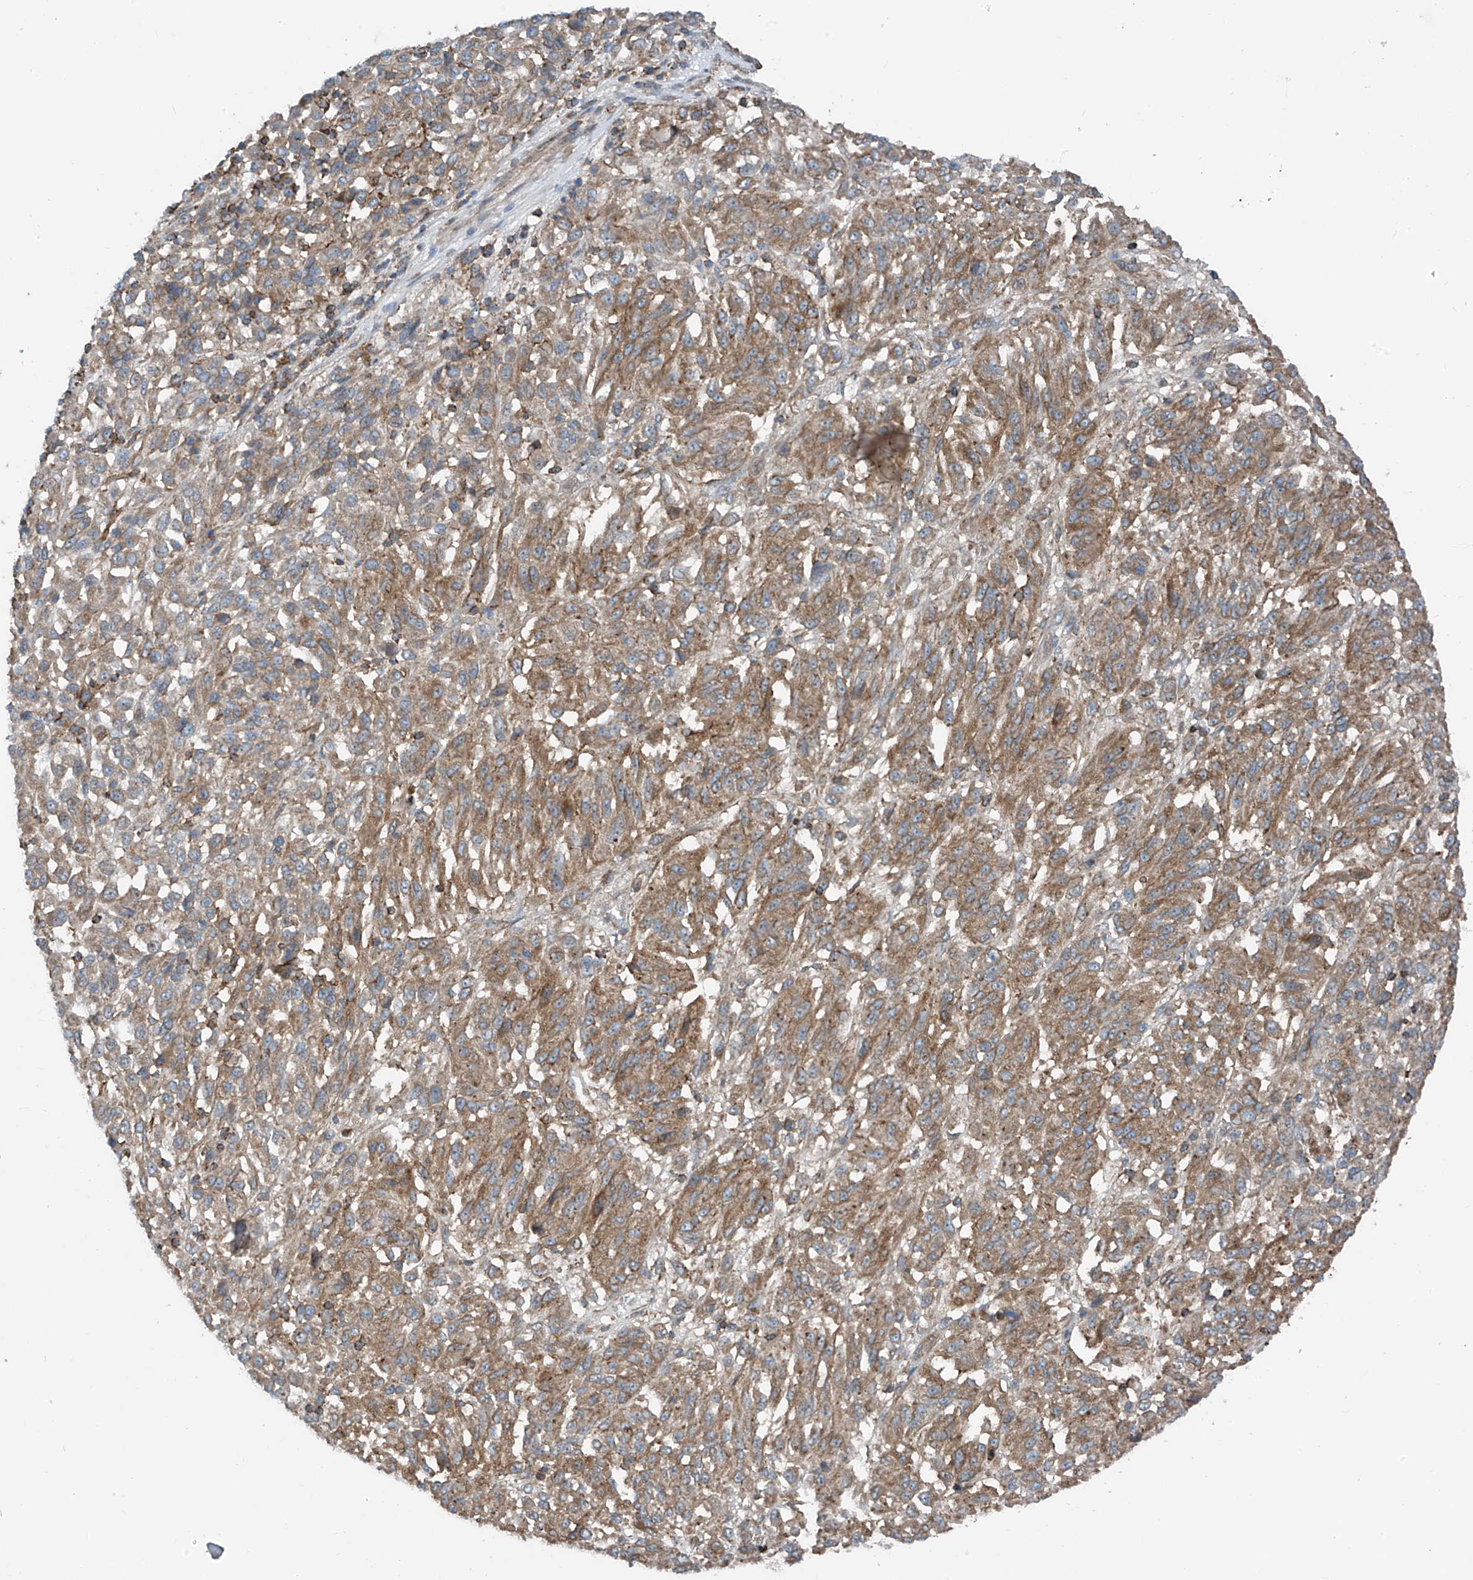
{"staining": {"intensity": "moderate", "quantity": ">75%", "location": "cytoplasmic/membranous"}, "tissue": "melanoma", "cell_type": "Tumor cells", "image_type": "cancer", "snomed": [{"axis": "morphology", "description": "Malignant melanoma, Metastatic site"}, {"axis": "topography", "description": "Lung"}], "caption": "A brown stain labels moderate cytoplasmic/membranous expression of a protein in malignant melanoma (metastatic site) tumor cells.", "gene": "SLC1A5", "patient": {"sex": "male", "age": 64}}